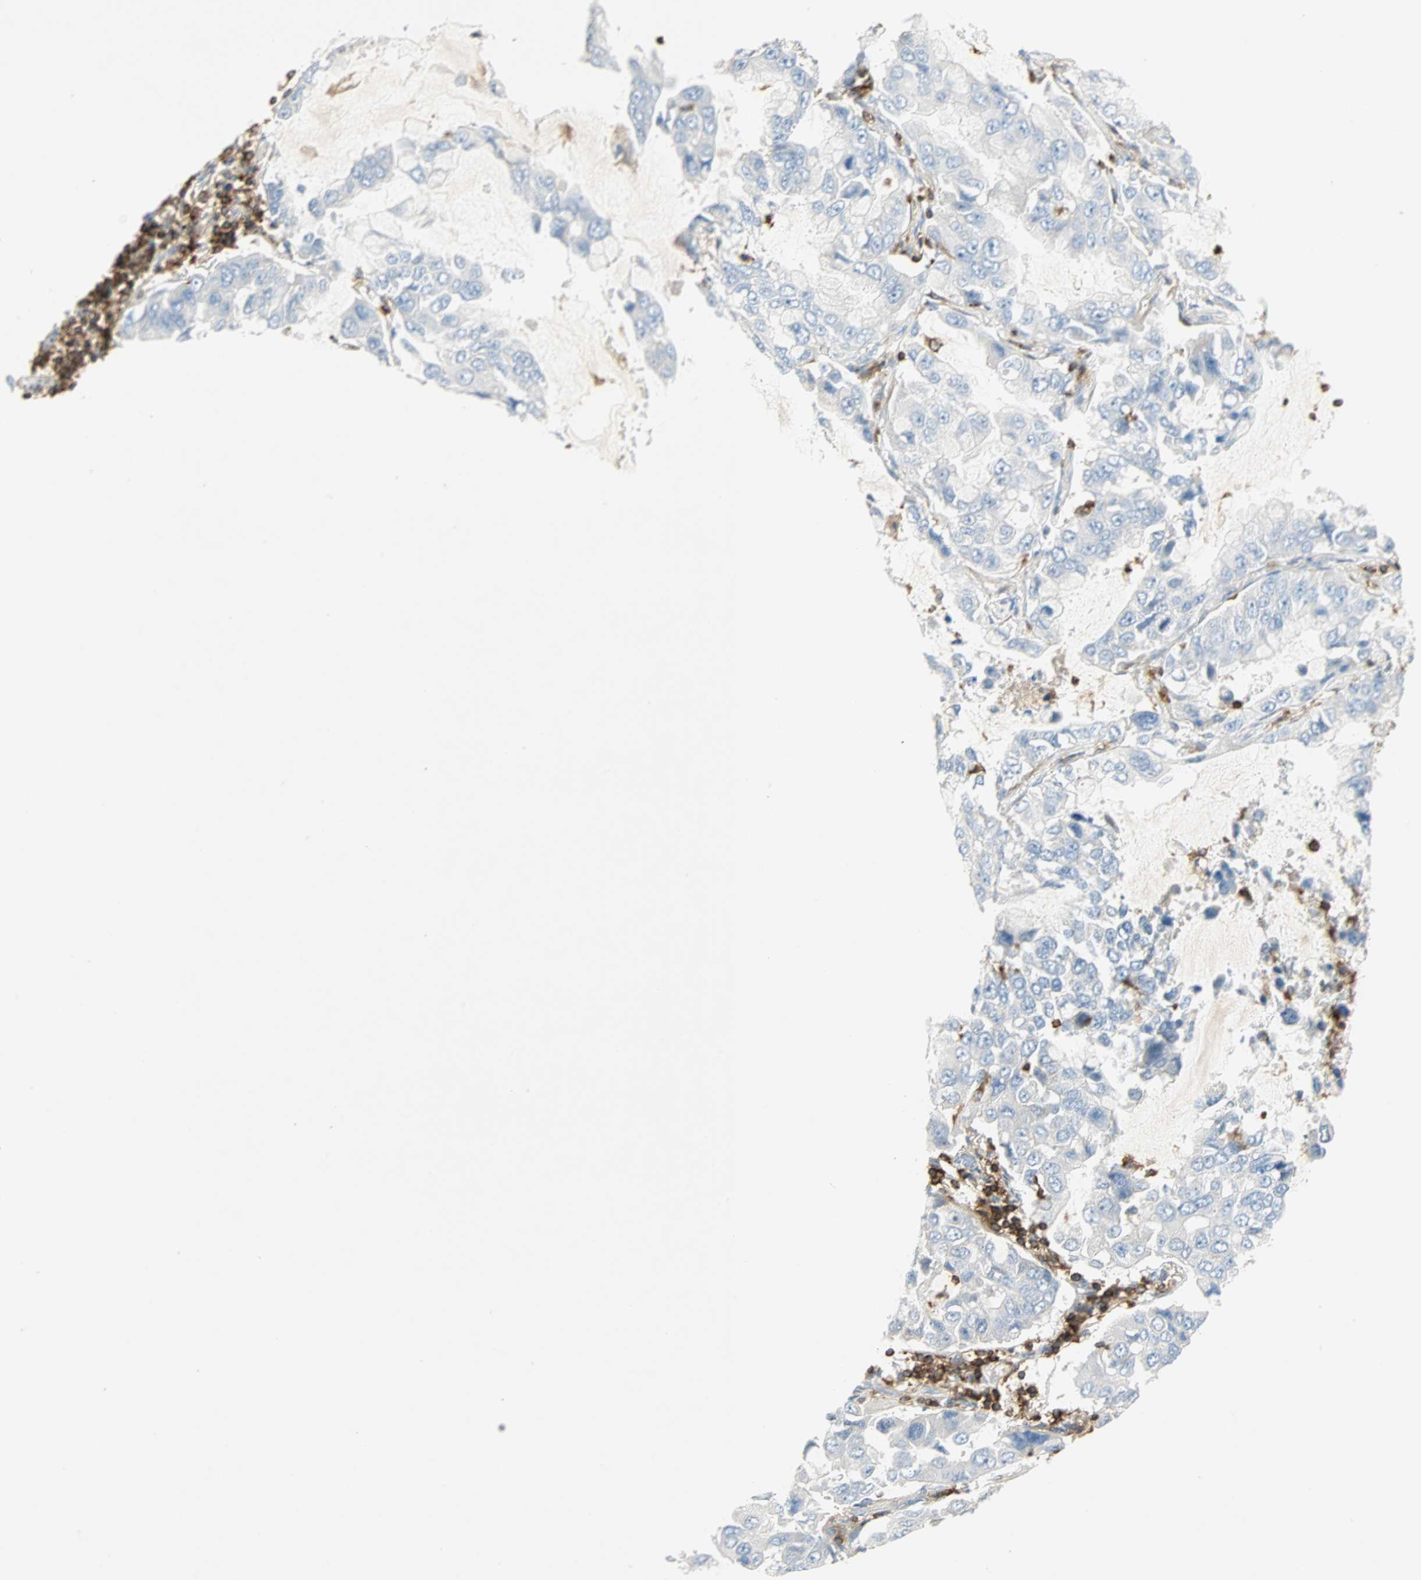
{"staining": {"intensity": "negative", "quantity": "none", "location": "none"}, "tissue": "lung cancer", "cell_type": "Tumor cells", "image_type": "cancer", "snomed": [{"axis": "morphology", "description": "Adenocarcinoma, NOS"}, {"axis": "topography", "description": "Lung"}], "caption": "Immunohistochemistry (IHC) photomicrograph of lung cancer (adenocarcinoma) stained for a protein (brown), which shows no positivity in tumor cells.", "gene": "FMNL1", "patient": {"sex": "male", "age": 64}}